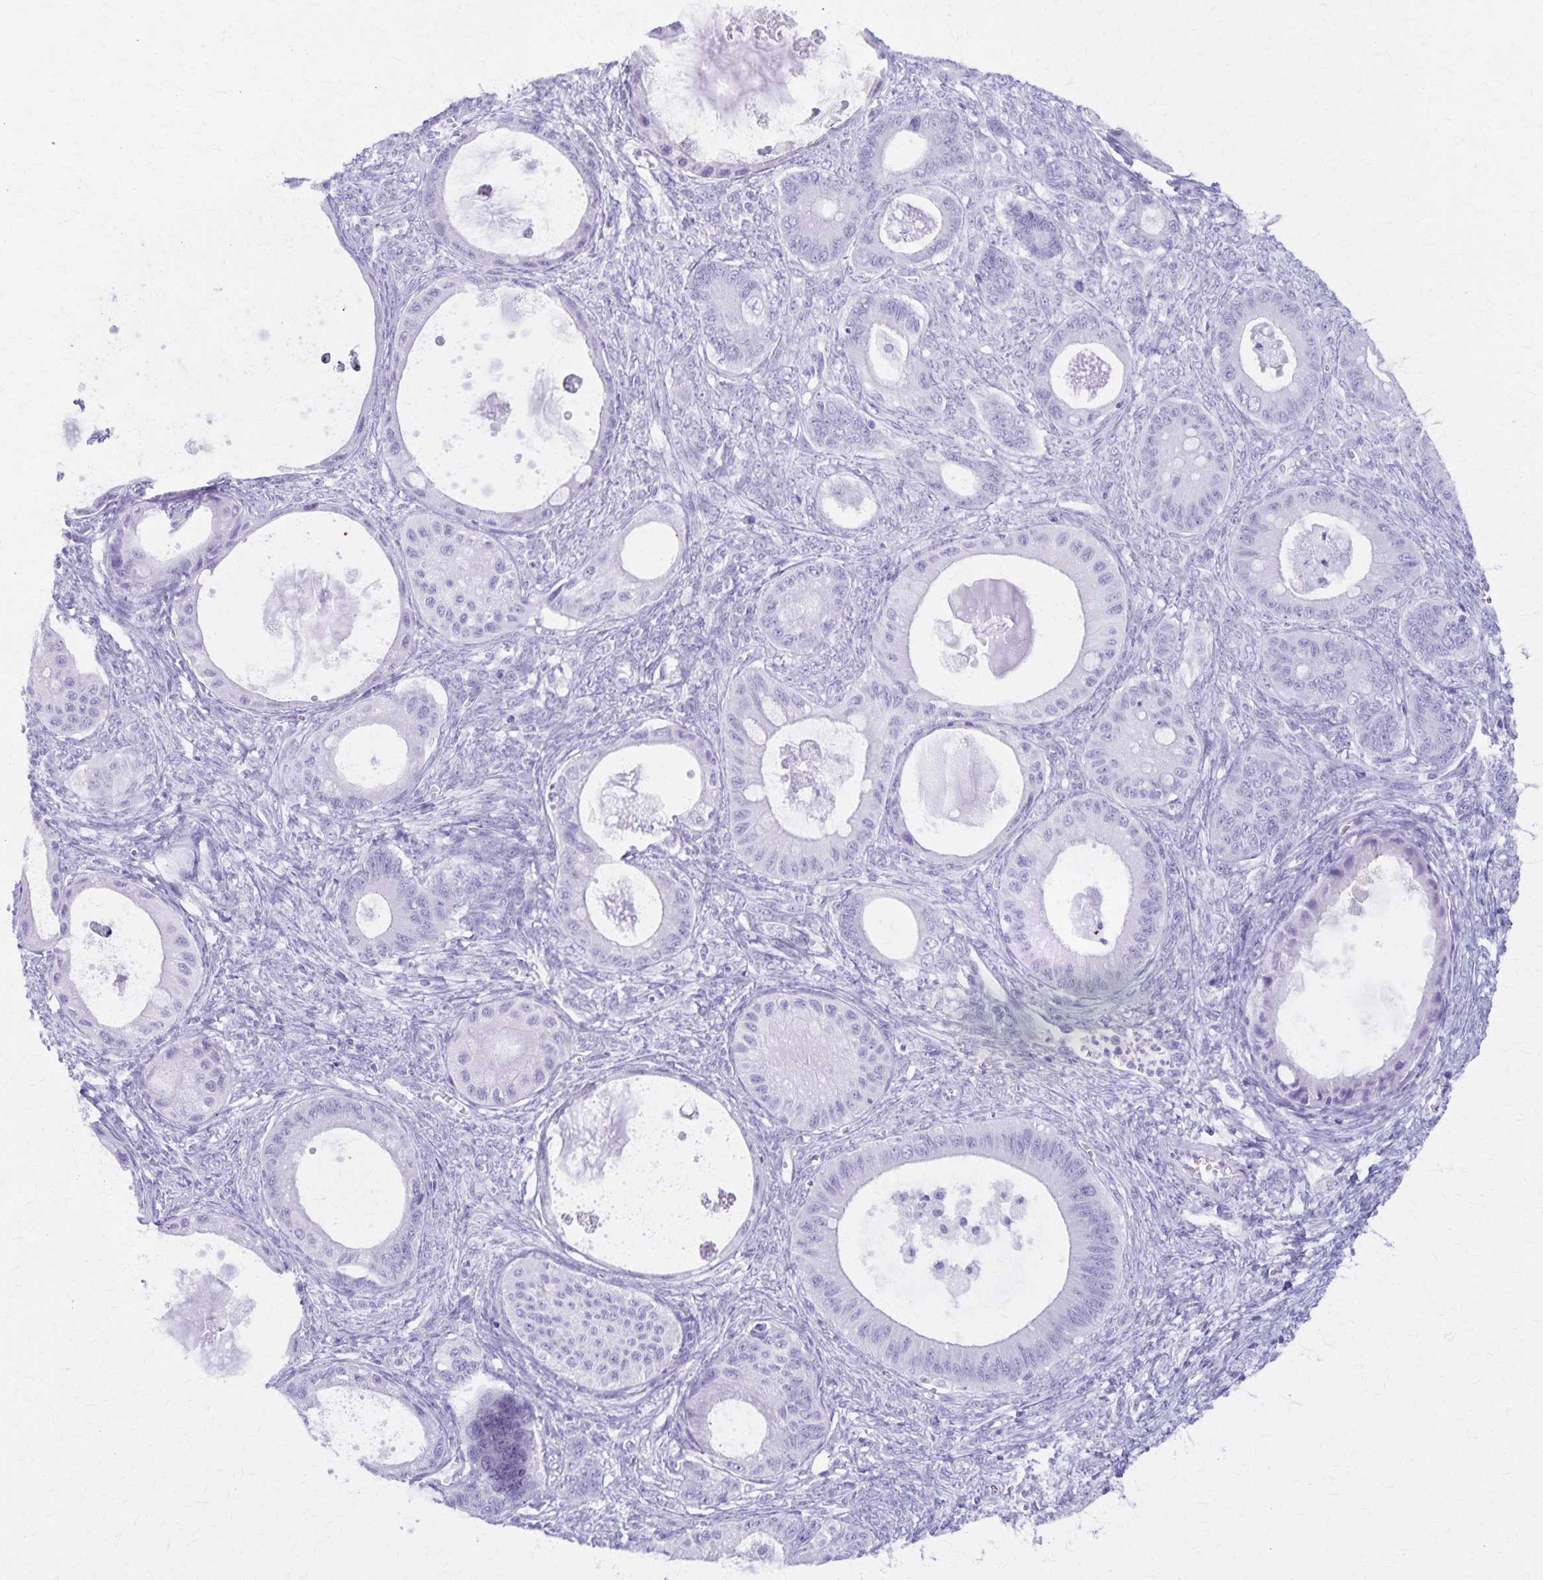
{"staining": {"intensity": "negative", "quantity": "none", "location": "none"}, "tissue": "ovarian cancer", "cell_type": "Tumor cells", "image_type": "cancer", "snomed": [{"axis": "morphology", "description": "Cystadenocarcinoma, mucinous, NOS"}, {"axis": "topography", "description": "Ovary"}], "caption": "Tumor cells show no significant staining in ovarian mucinous cystadenocarcinoma.", "gene": "DEFA5", "patient": {"sex": "female", "age": 64}}